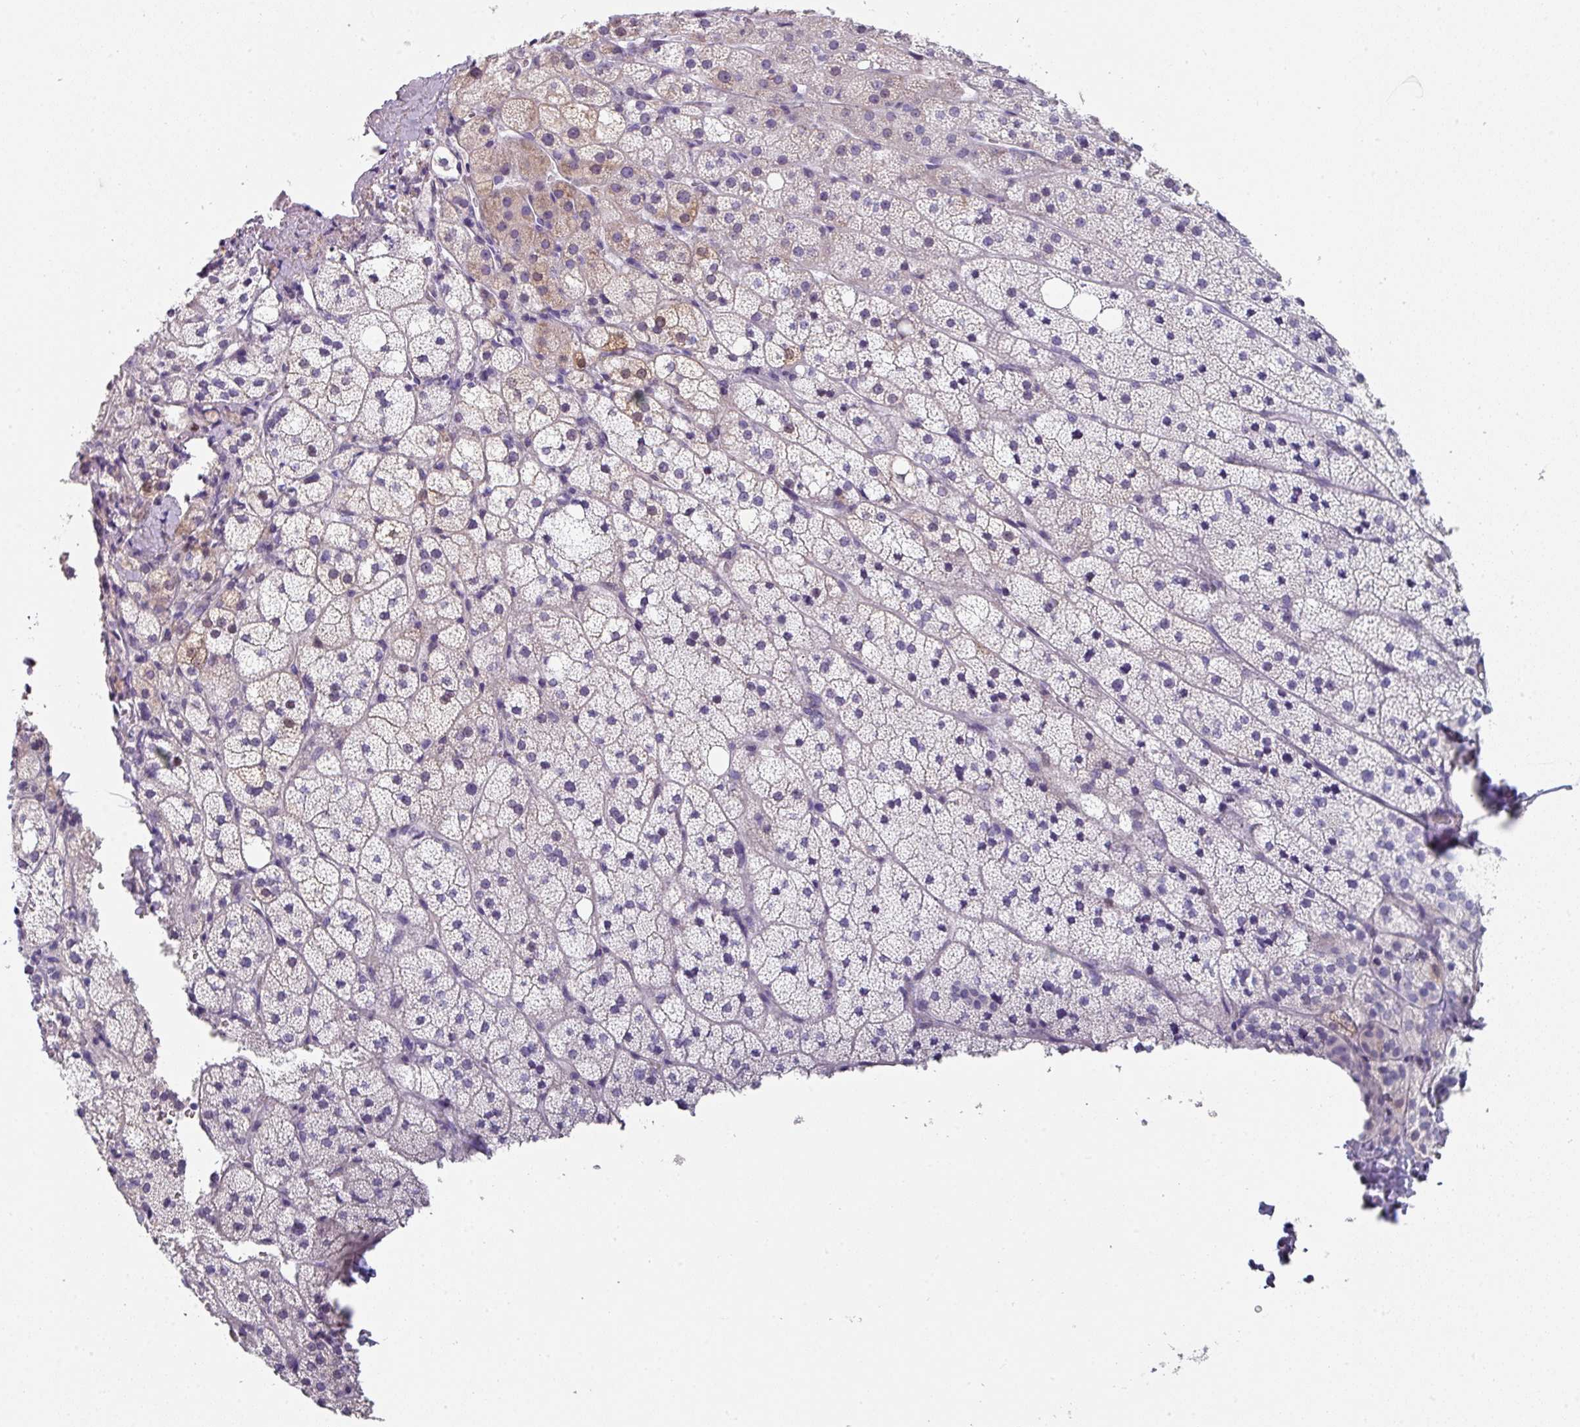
{"staining": {"intensity": "moderate", "quantity": "<25%", "location": "cytoplasmic/membranous,nuclear"}, "tissue": "adrenal gland", "cell_type": "Glandular cells", "image_type": "normal", "snomed": [{"axis": "morphology", "description": "Normal tissue, NOS"}, {"axis": "topography", "description": "Adrenal gland"}], "caption": "This micrograph exhibits benign adrenal gland stained with immunohistochemistry (IHC) to label a protein in brown. The cytoplasmic/membranous,nuclear of glandular cells show moderate positivity for the protein. Nuclei are counter-stained blue.", "gene": "DEFB115", "patient": {"sex": "male", "age": 53}}